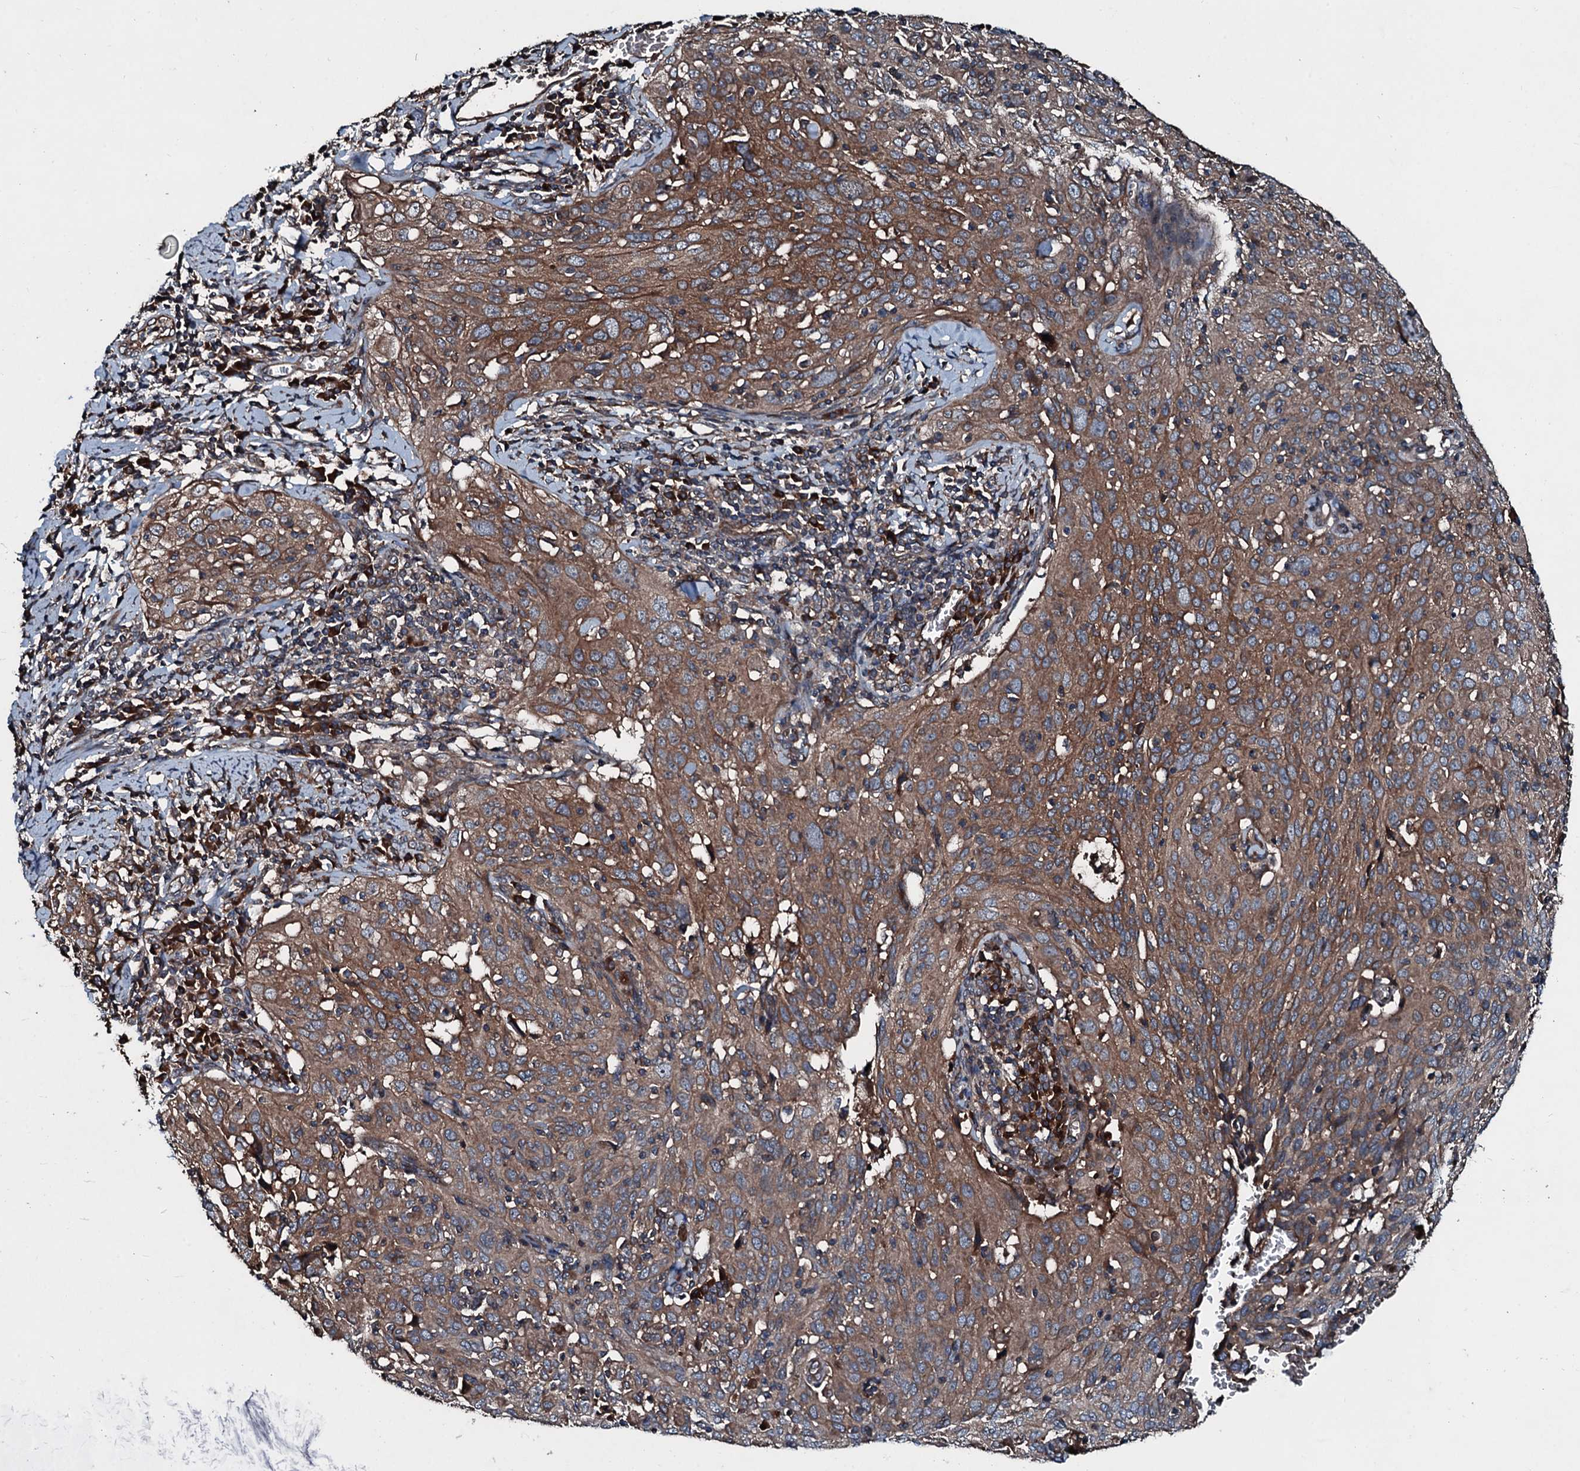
{"staining": {"intensity": "moderate", "quantity": ">75%", "location": "cytoplasmic/membranous"}, "tissue": "cervical cancer", "cell_type": "Tumor cells", "image_type": "cancer", "snomed": [{"axis": "morphology", "description": "Squamous cell carcinoma, NOS"}, {"axis": "topography", "description": "Cervix"}], "caption": "Squamous cell carcinoma (cervical) tissue shows moderate cytoplasmic/membranous expression in approximately >75% of tumor cells", "gene": "AARS1", "patient": {"sex": "female", "age": 31}}